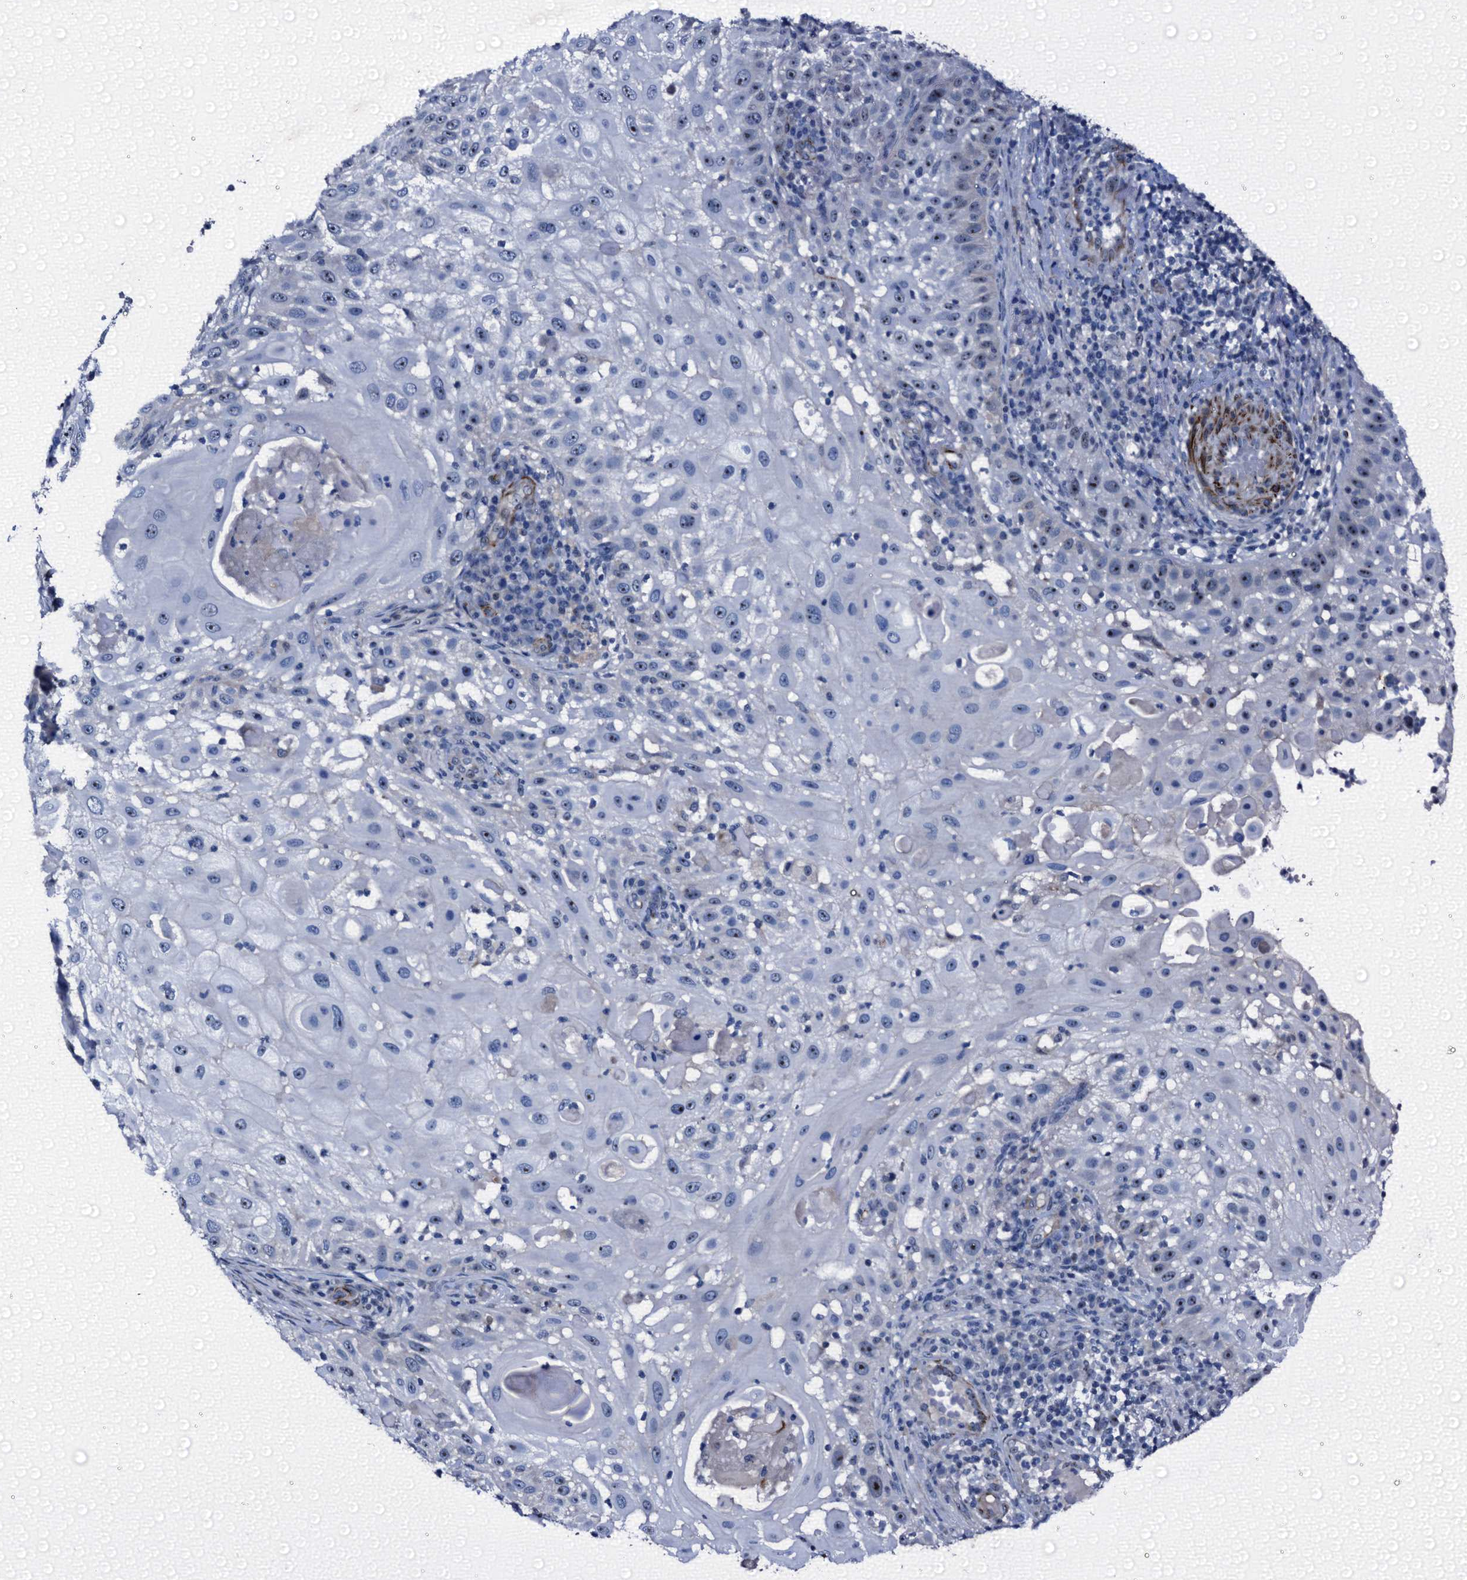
{"staining": {"intensity": "moderate", "quantity": "25%-75%", "location": "nuclear"}, "tissue": "skin cancer", "cell_type": "Tumor cells", "image_type": "cancer", "snomed": [{"axis": "morphology", "description": "Squamous cell carcinoma, NOS"}, {"axis": "topography", "description": "Skin"}], "caption": "The micrograph shows a brown stain indicating the presence of a protein in the nuclear of tumor cells in skin cancer (squamous cell carcinoma).", "gene": "EMG1", "patient": {"sex": "female", "age": 44}}